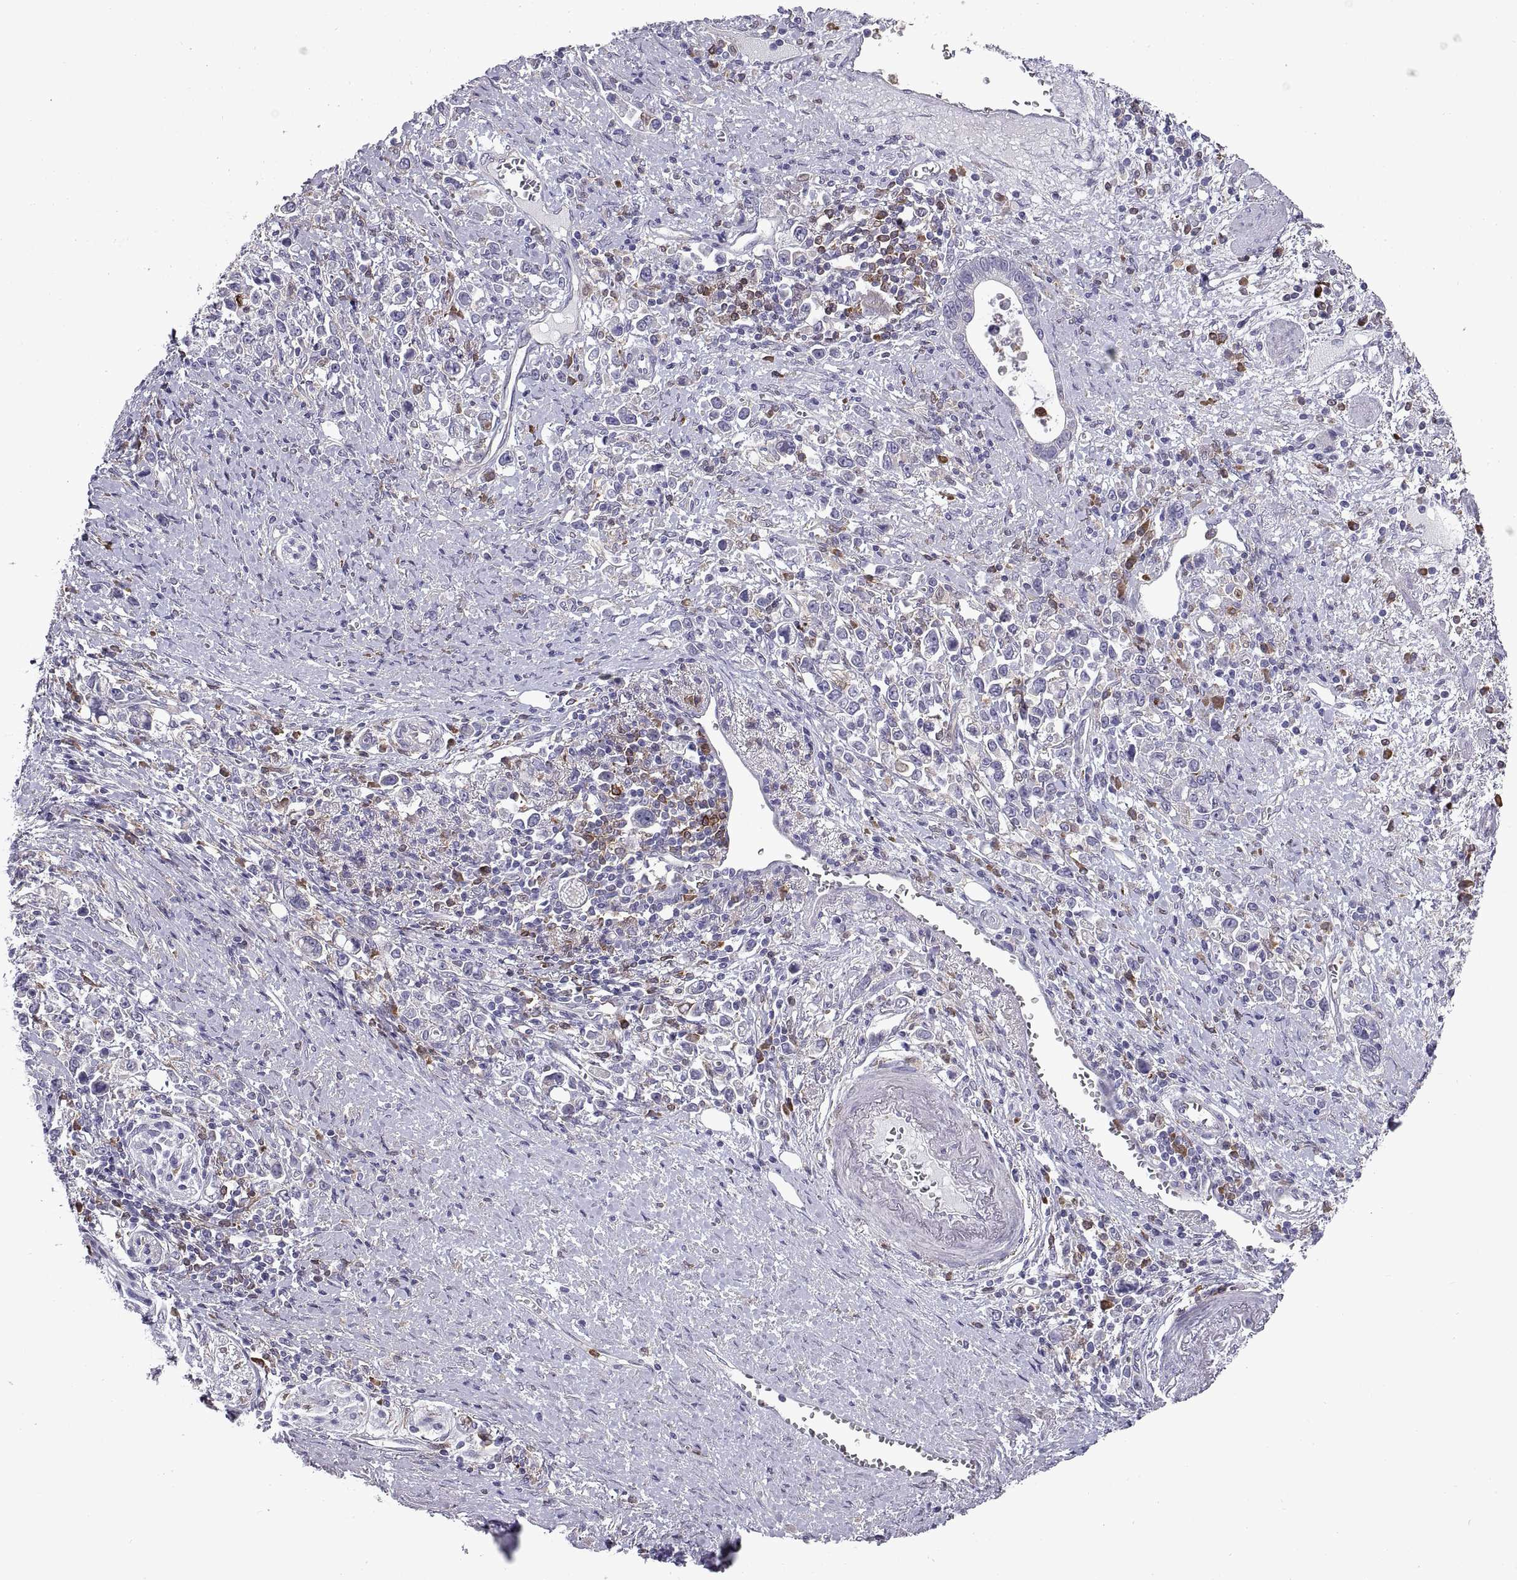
{"staining": {"intensity": "negative", "quantity": "none", "location": "none"}, "tissue": "stomach cancer", "cell_type": "Tumor cells", "image_type": "cancer", "snomed": [{"axis": "morphology", "description": "Adenocarcinoma, NOS"}, {"axis": "topography", "description": "Stomach"}], "caption": "This is an immunohistochemistry micrograph of human stomach cancer. There is no expression in tumor cells.", "gene": "DOK3", "patient": {"sex": "male", "age": 63}}